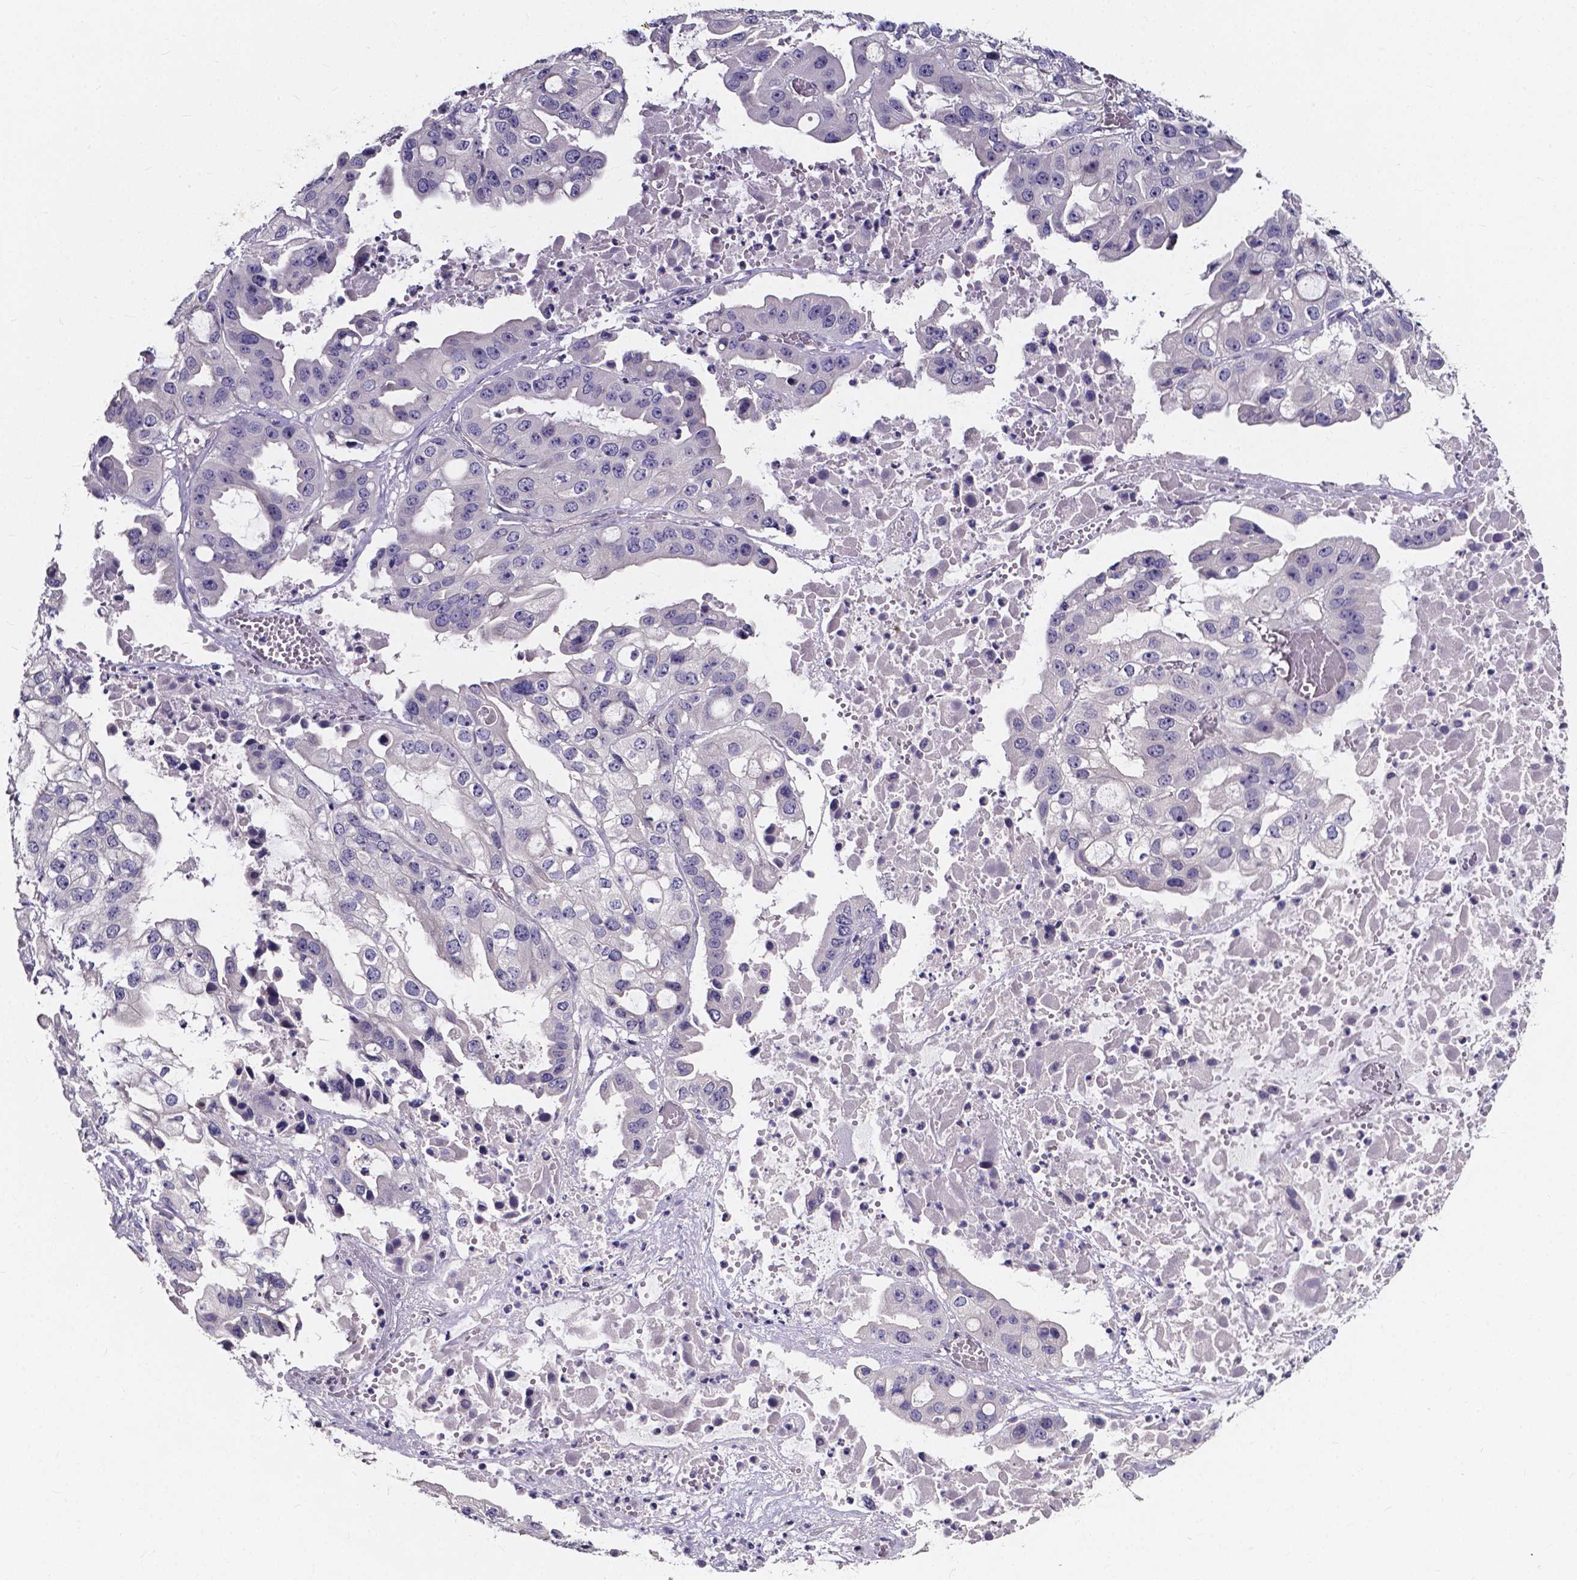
{"staining": {"intensity": "negative", "quantity": "none", "location": "none"}, "tissue": "ovarian cancer", "cell_type": "Tumor cells", "image_type": "cancer", "snomed": [{"axis": "morphology", "description": "Cystadenocarcinoma, serous, NOS"}, {"axis": "topography", "description": "Ovary"}], "caption": "A histopathology image of human ovarian cancer is negative for staining in tumor cells.", "gene": "THEMIS", "patient": {"sex": "female", "age": 56}}